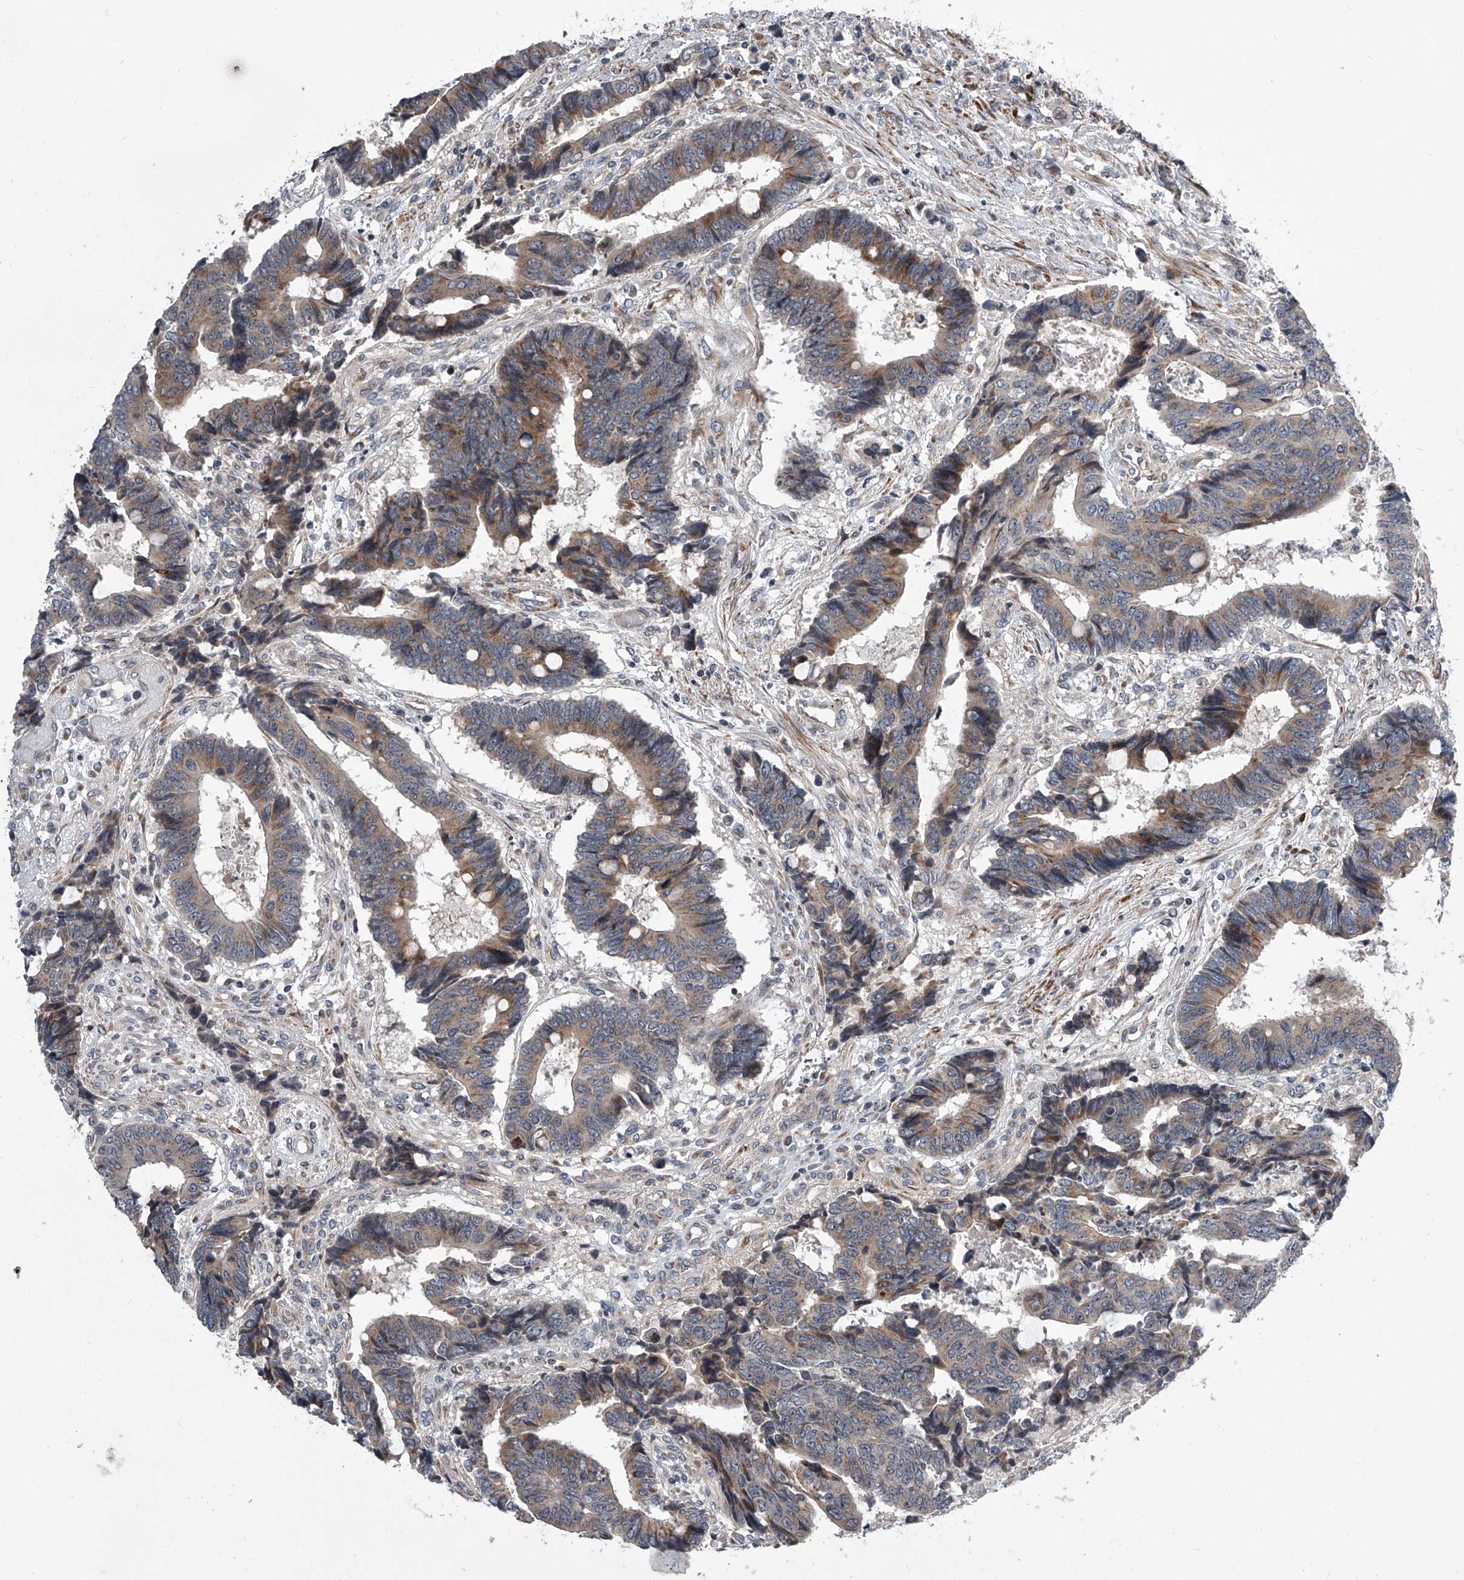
{"staining": {"intensity": "moderate", "quantity": "25%-75%", "location": "cytoplasmic/membranous"}, "tissue": "colorectal cancer", "cell_type": "Tumor cells", "image_type": "cancer", "snomed": [{"axis": "morphology", "description": "Adenocarcinoma, NOS"}, {"axis": "topography", "description": "Rectum"}], "caption": "Moderate cytoplasmic/membranous positivity is appreciated in about 25%-75% of tumor cells in adenocarcinoma (colorectal).", "gene": "DLGAP2", "patient": {"sex": "male", "age": 84}}